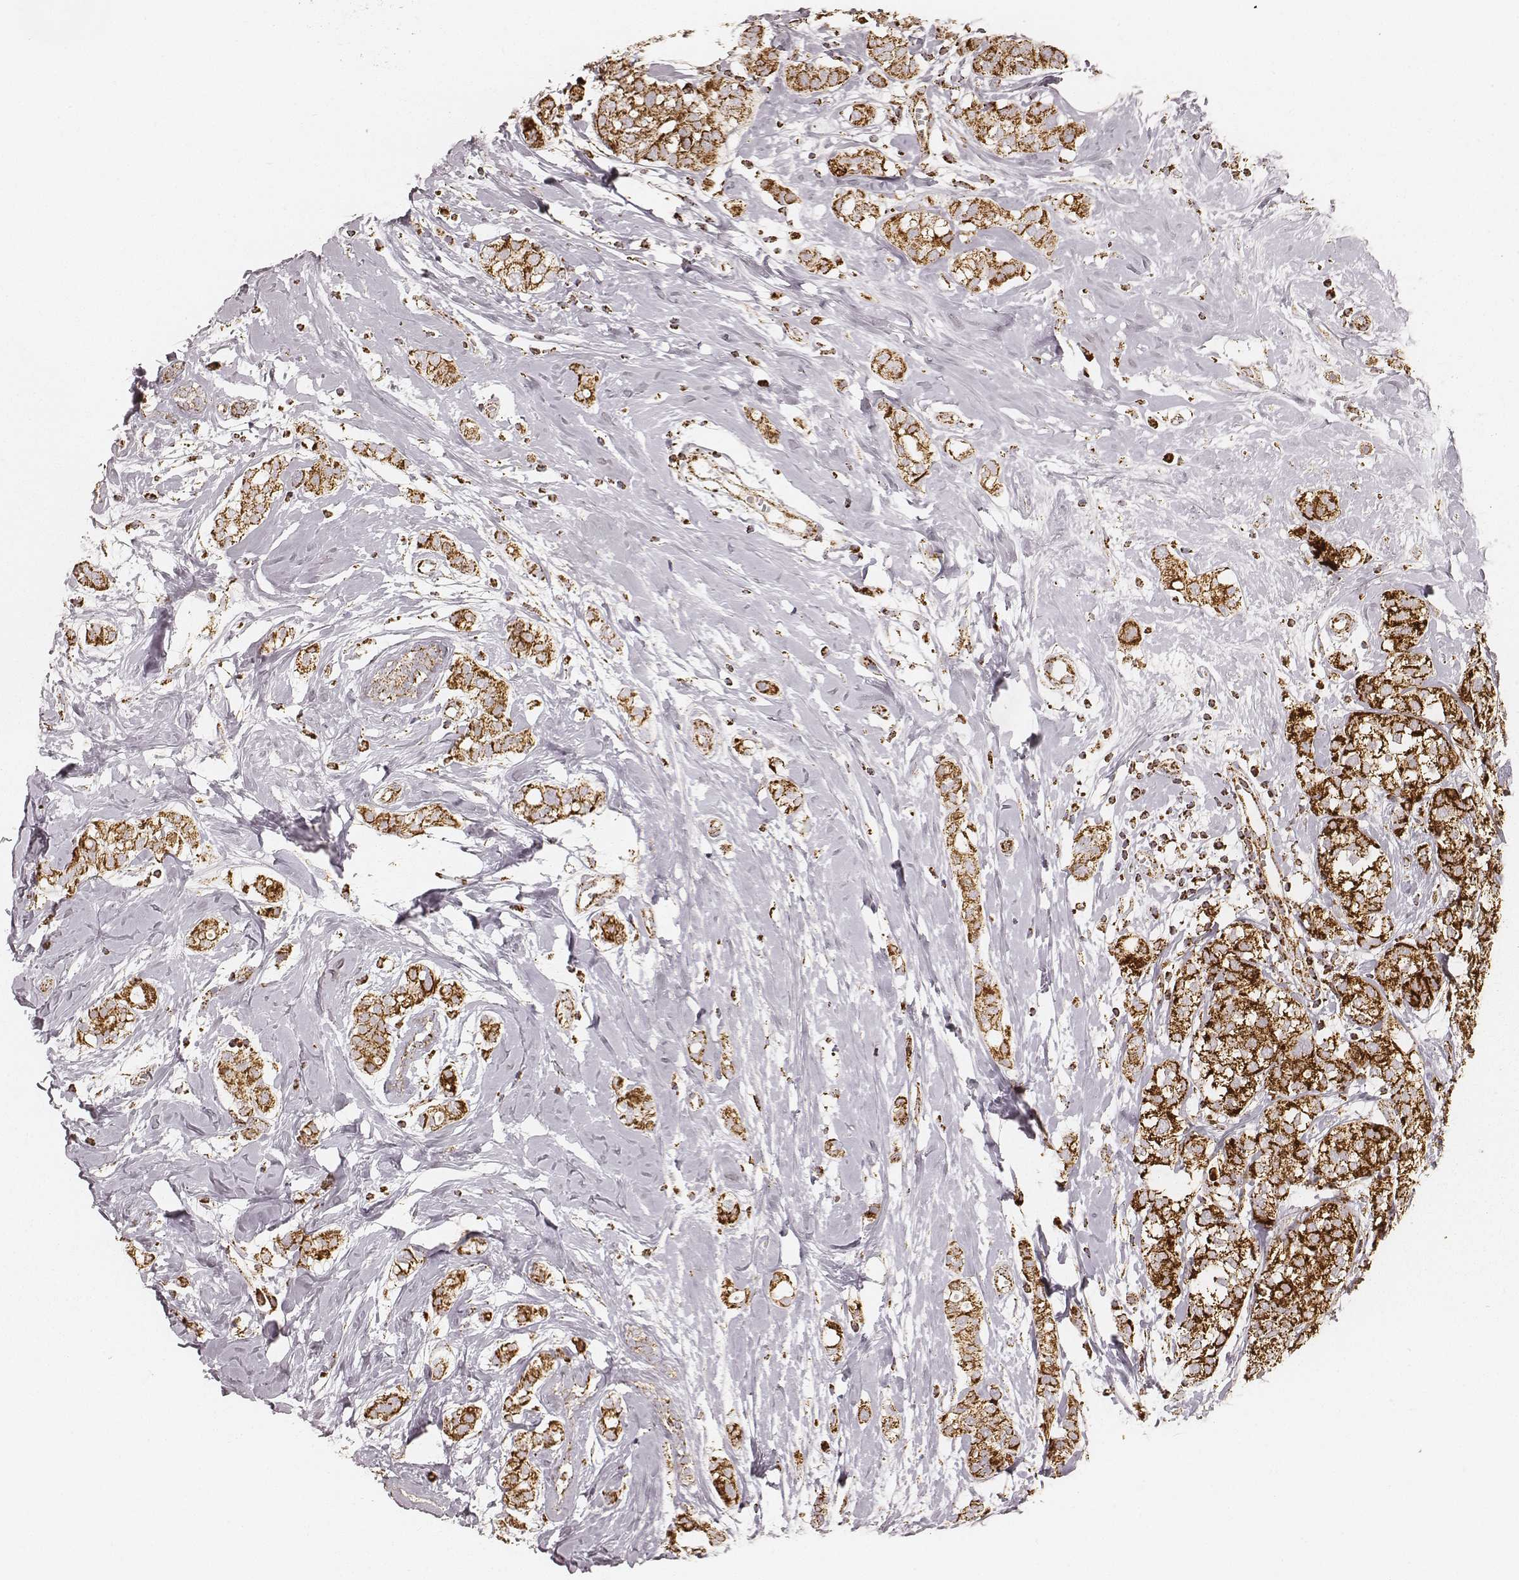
{"staining": {"intensity": "strong", "quantity": ">75%", "location": "cytoplasmic/membranous"}, "tissue": "breast cancer", "cell_type": "Tumor cells", "image_type": "cancer", "snomed": [{"axis": "morphology", "description": "Duct carcinoma"}, {"axis": "topography", "description": "Breast"}], "caption": "A histopathology image of breast cancer (infiltrating ductal carcinoma) stained for a protein displays strong cytoplasmic/membranous brown staining in tumor cells.", "gene": "CS", "patient": {"sex": "female", "age": 40}}